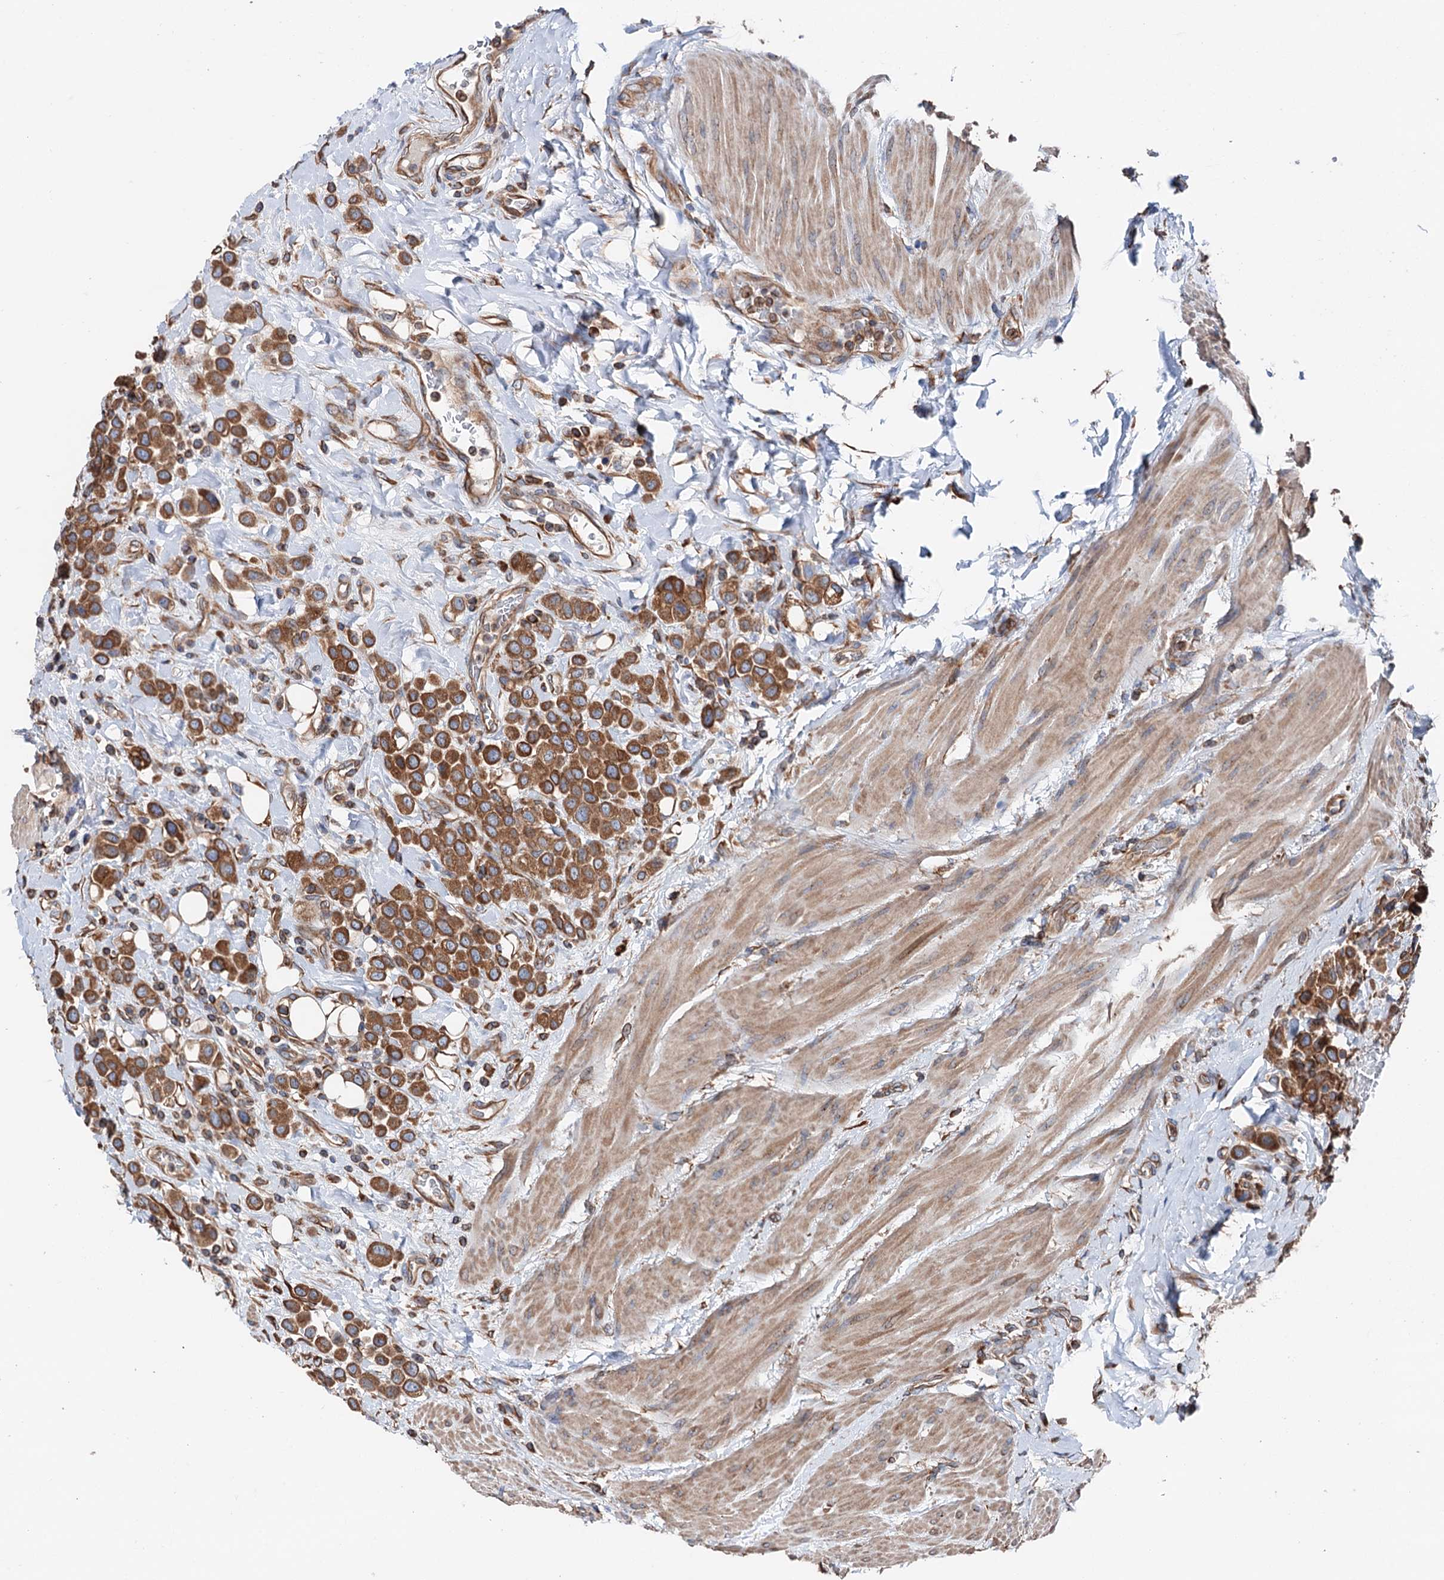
{"staining": {"intensity": "moderate", "quantity": ">75%", "location": "cytoplasmic/membranous"}, "tissue": "urothelial cancer", "cell_type": "Tumor cells", "image_type": "cancer", "snomed": [{"axis": "morphology", "description": "Urothelial carcinoma, High grade"}, {"axis": "topography", "description": "Urinary bladder"}], "caption": "Protein staining of urothelial cancer tissue reveals moderate cytoplasmic/membranous positivity in about >75% of tumor cells.", "gene": "ERP29", "patient": {"sex": "male", "age": 50}}